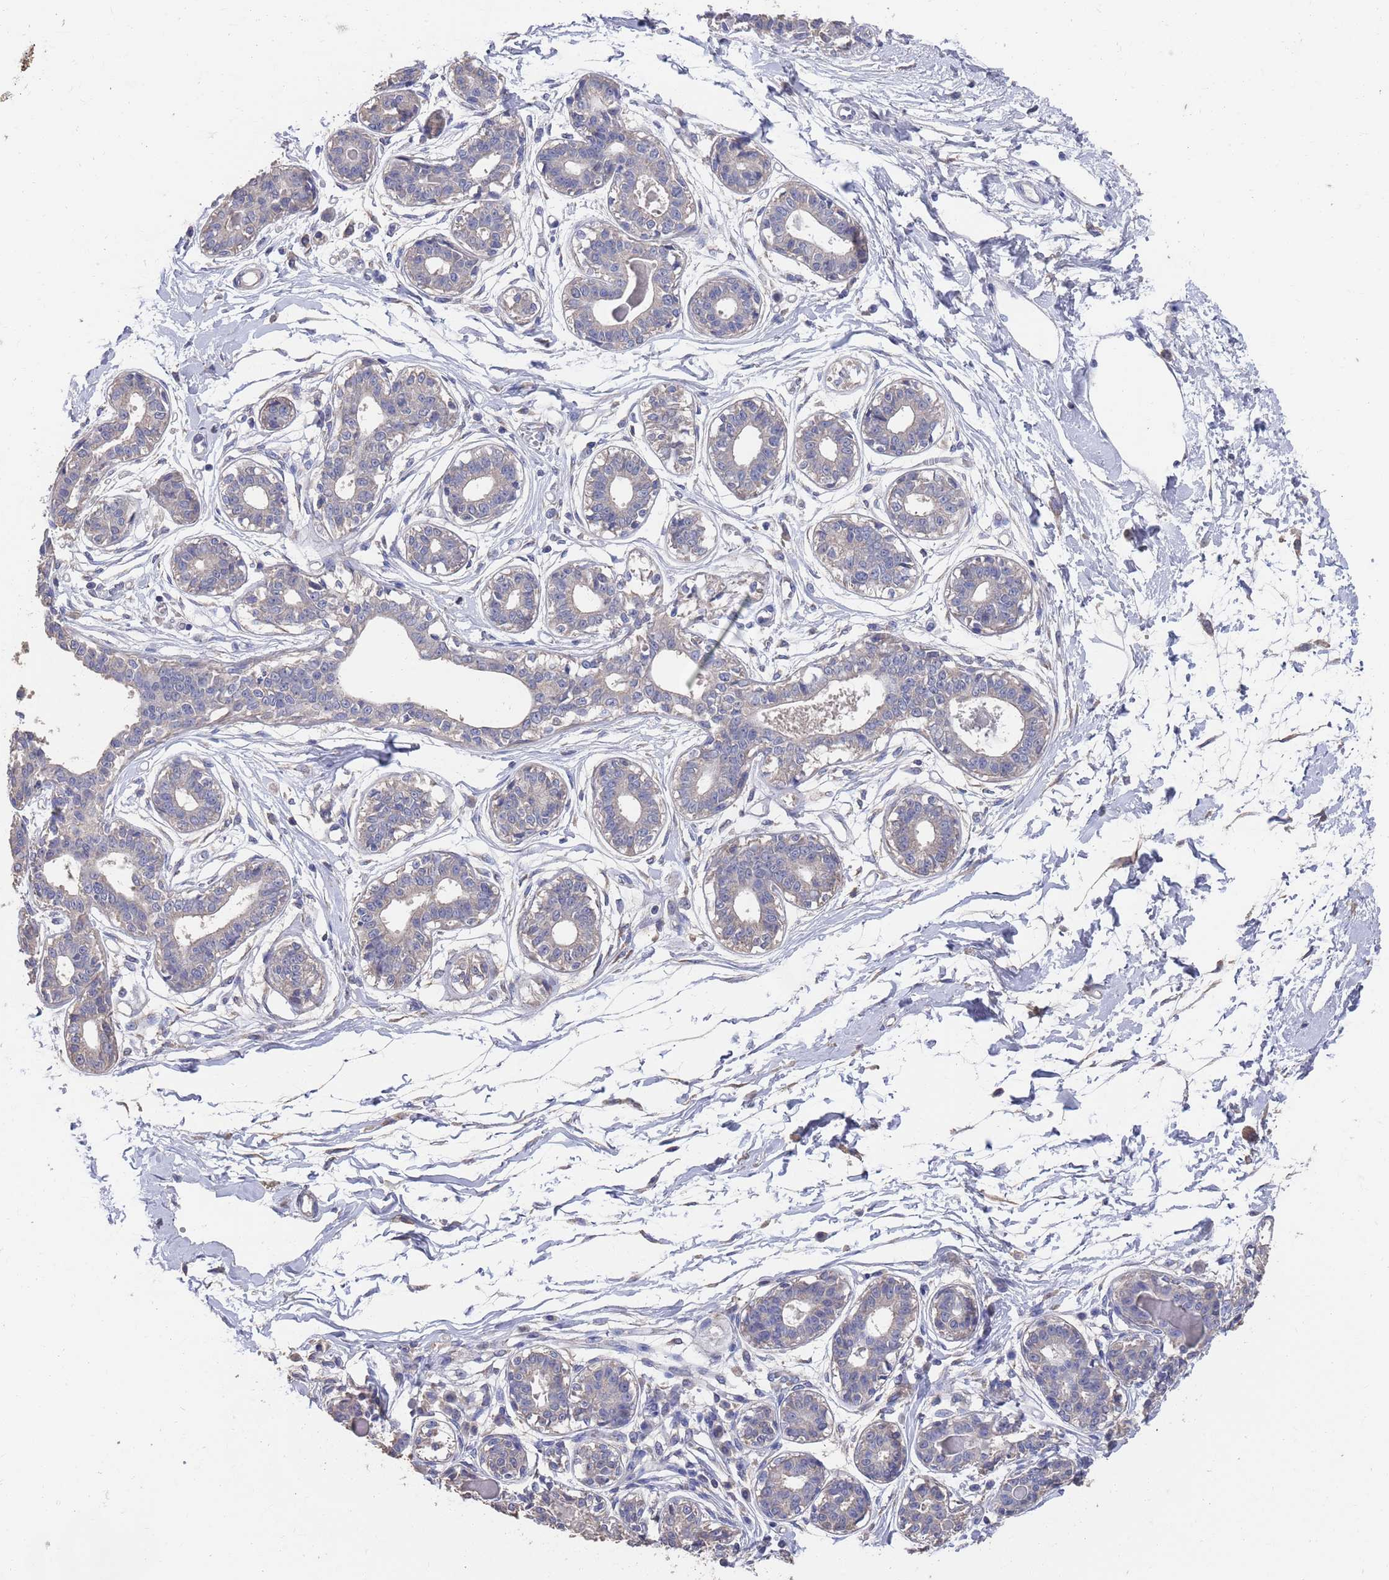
{"staining": {"intensity": "negative", "quantity": "none", "location": "none"}, "tissue": "breast", "cell_type": "Adipocytes", "image_type": "normal", "snomed": [{"axis": "morphology", "description": "Normal tissue, NOS"}, {"axis": "topography", "description": "Breast"}], "caption": "High magnification brightfield microscopy of benign breast stained with DAB (3,3'-diaminobenzidine) (brown) and counterstained with hematoxylin (blue): adipocytes show no significant expression.", "gene": "BTBD18", "patient": {"sex": "female", "age": 45}}